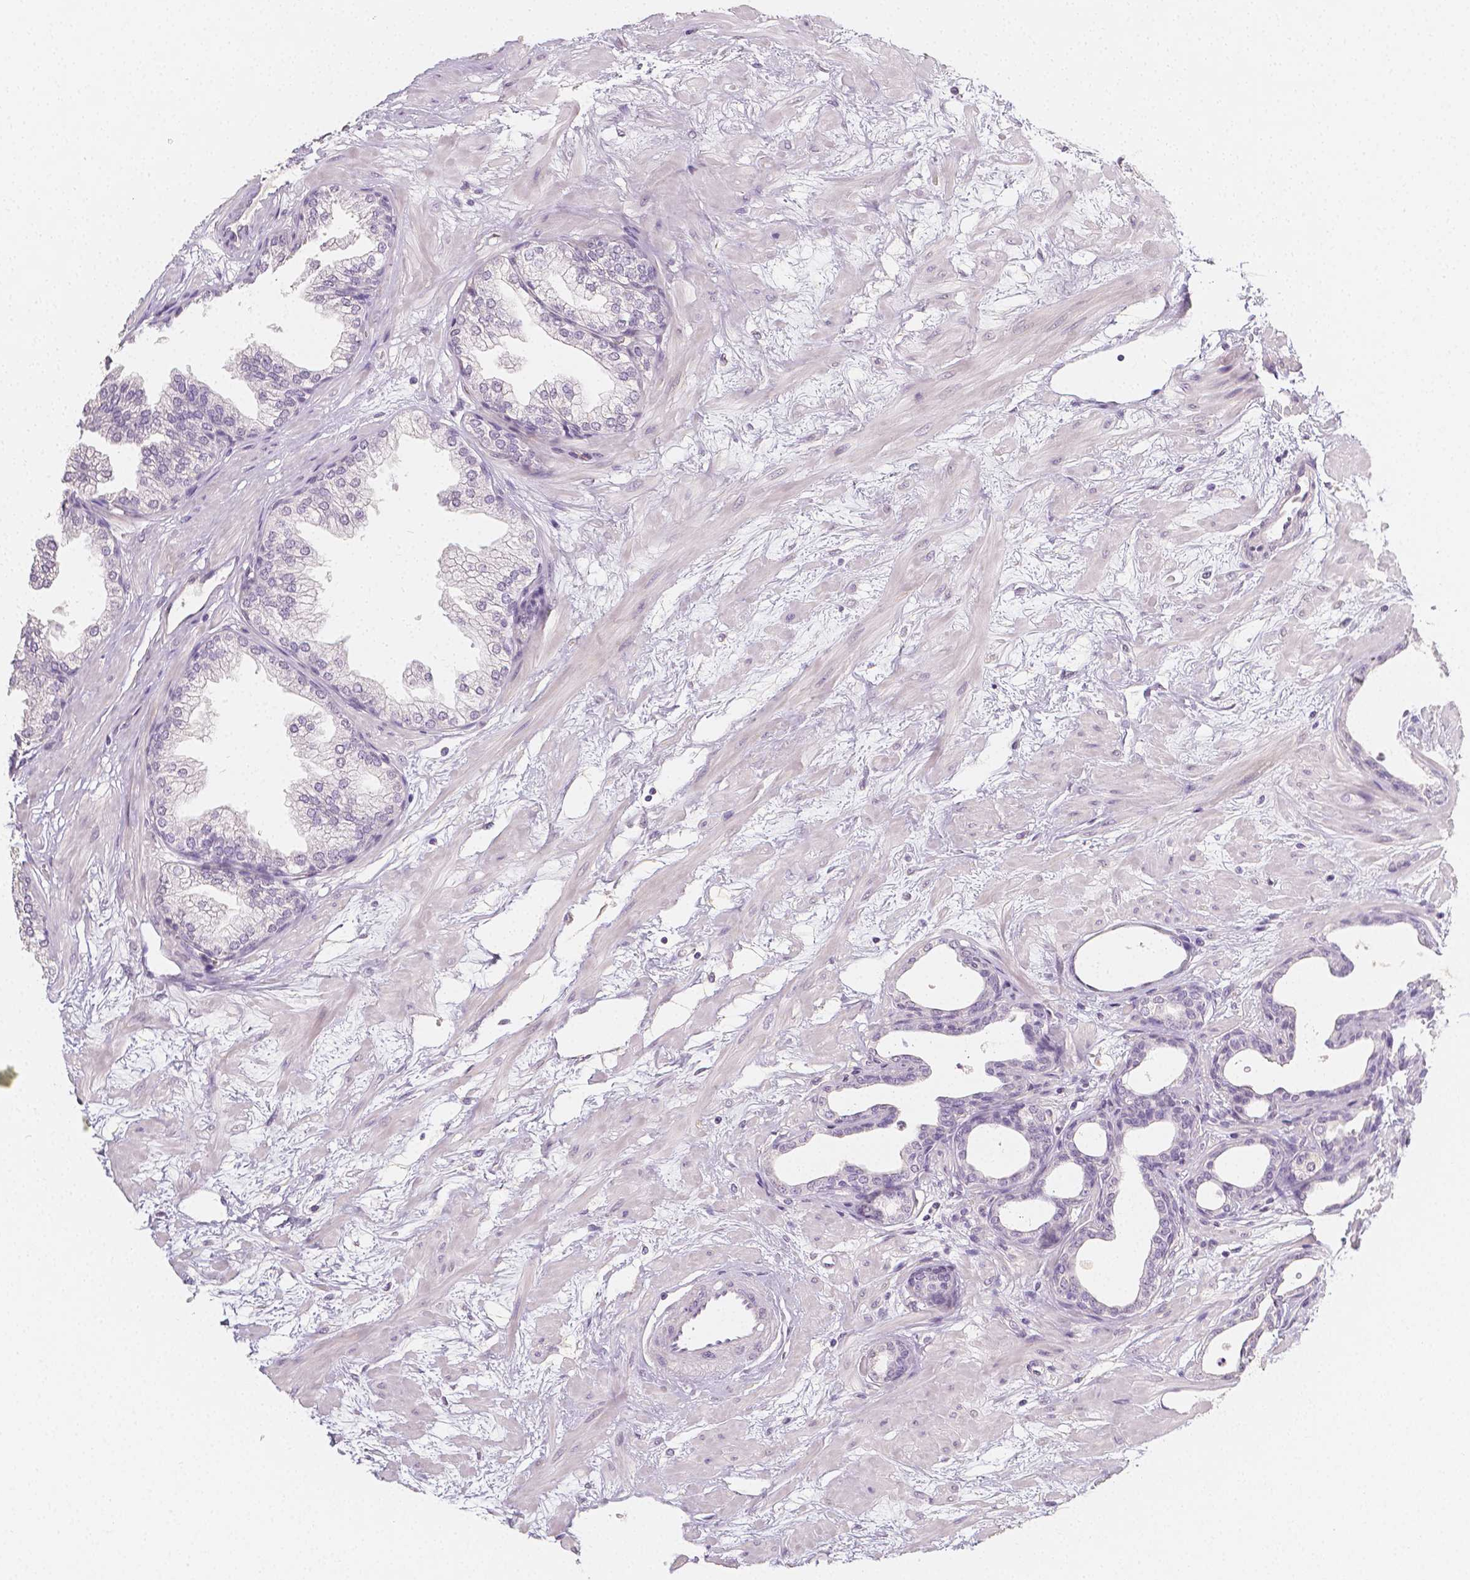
{"staining": {"intensity": "negative", "quantity": "none", "location": "none"}, "tissue": "prostate", "cell_type": "Glandular cells", "image_type": "normal", "snomed": [{"axis": "morphology", "description": "Normal tissue, NOS"}, {"axis": "topography", "description": "Prostate"}], "caption": "IHC histopathology image of normal prostate stained for a protein (brown), which reveals no expression in glandular cells.", "gene": "THY1", "patient": {"sex": "male", "age": 37}}